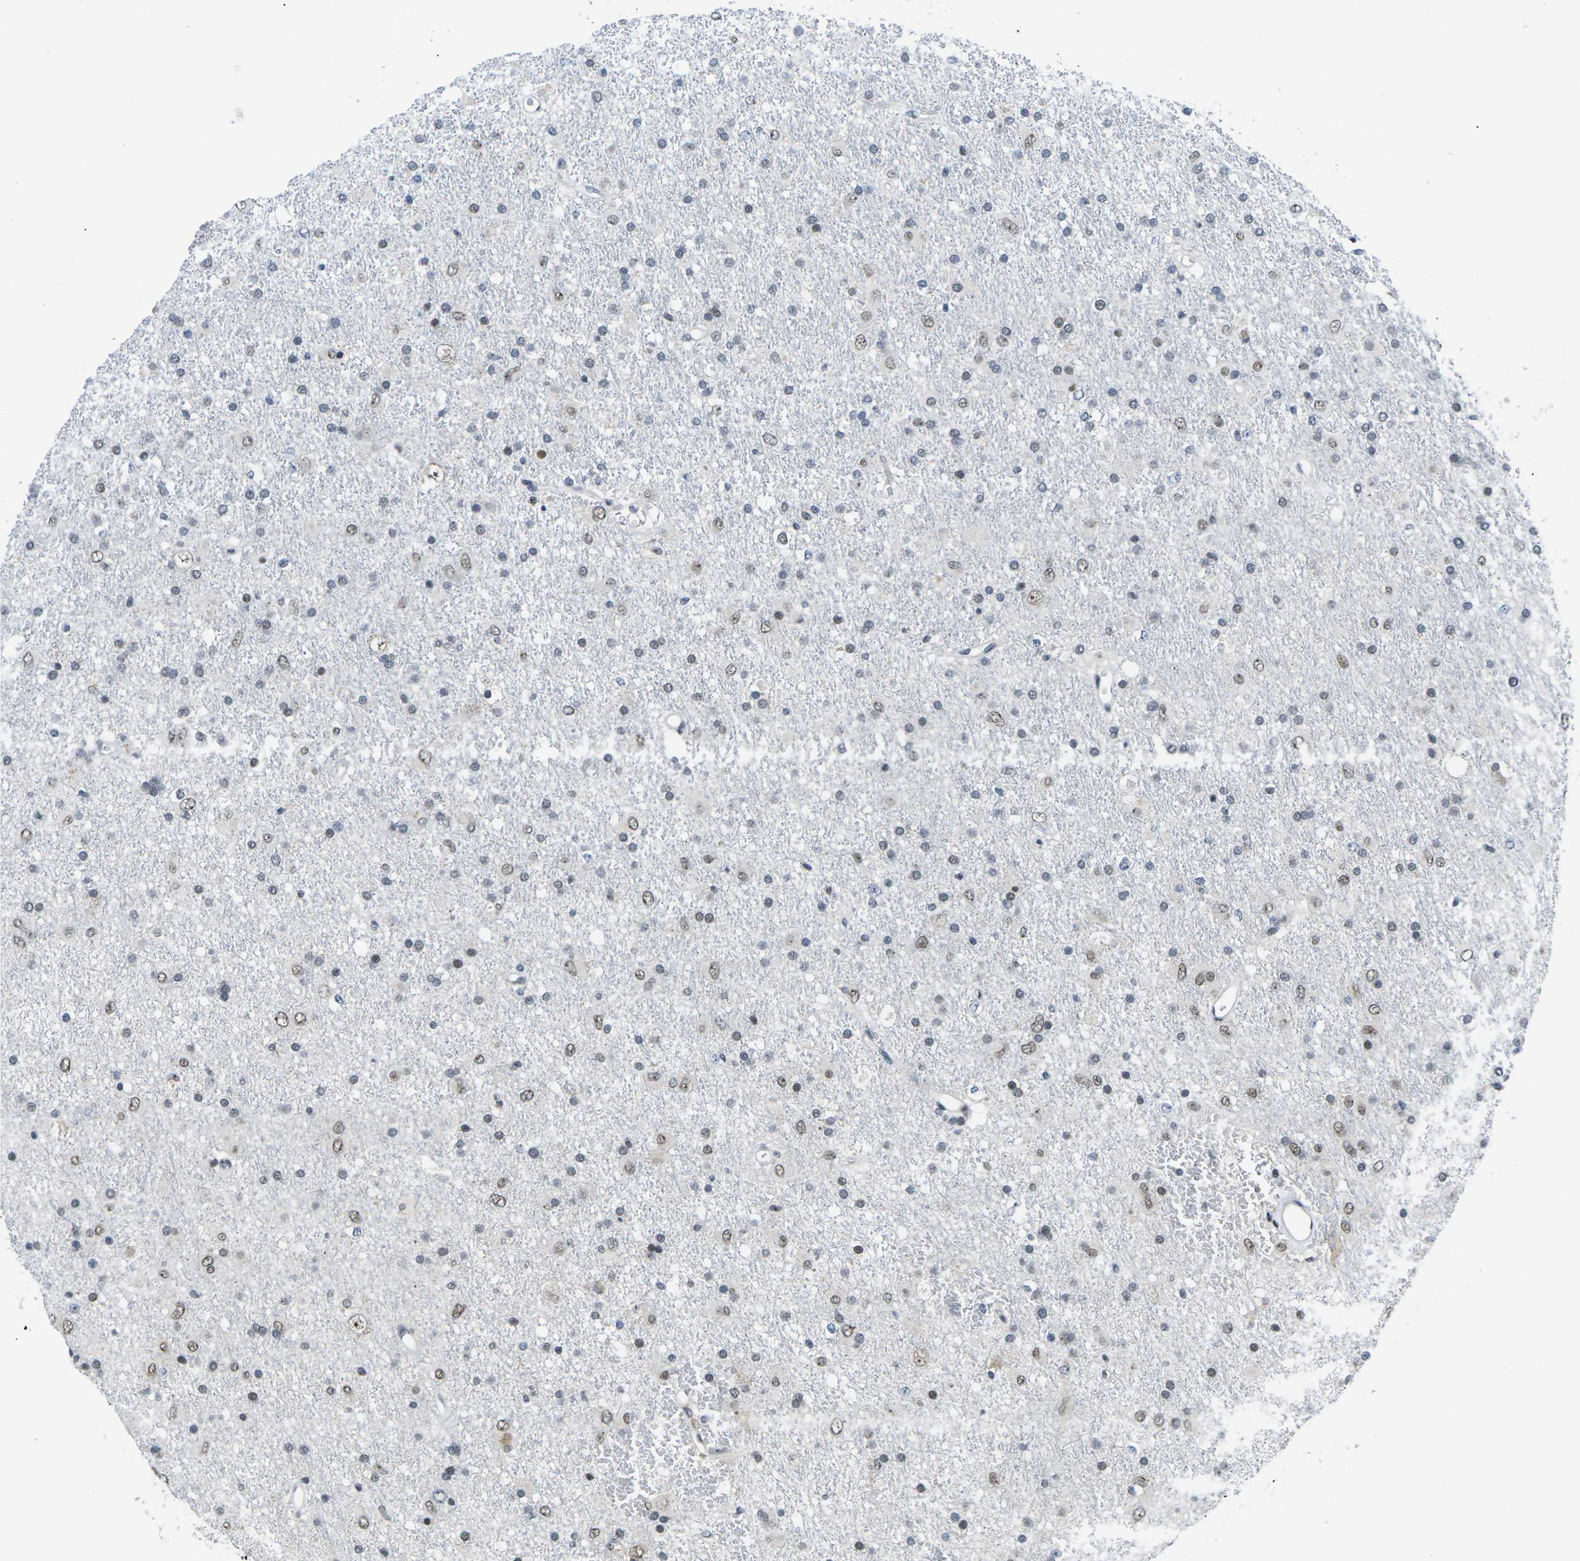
{"staining": {"intensity": "weak", "quantity": "<25%", "location": "nuclear"}, "tissue": "glioma", "cell_type": "Tumor cells", "image_type": "cancer", "snomed": [{"axis": "morphology", "description": "Glioma, malignant, Low grade"}, {"axis": "topography", "description": "Brain"}], "caption": "Immunohistochemistry photomicrograph of malignant glioma (low-grade) stained for a protein (brown), which exhibits no staining in tumor cells.", "gene": "NSRP1", "patient": {"sex": "male", "age": 77}}